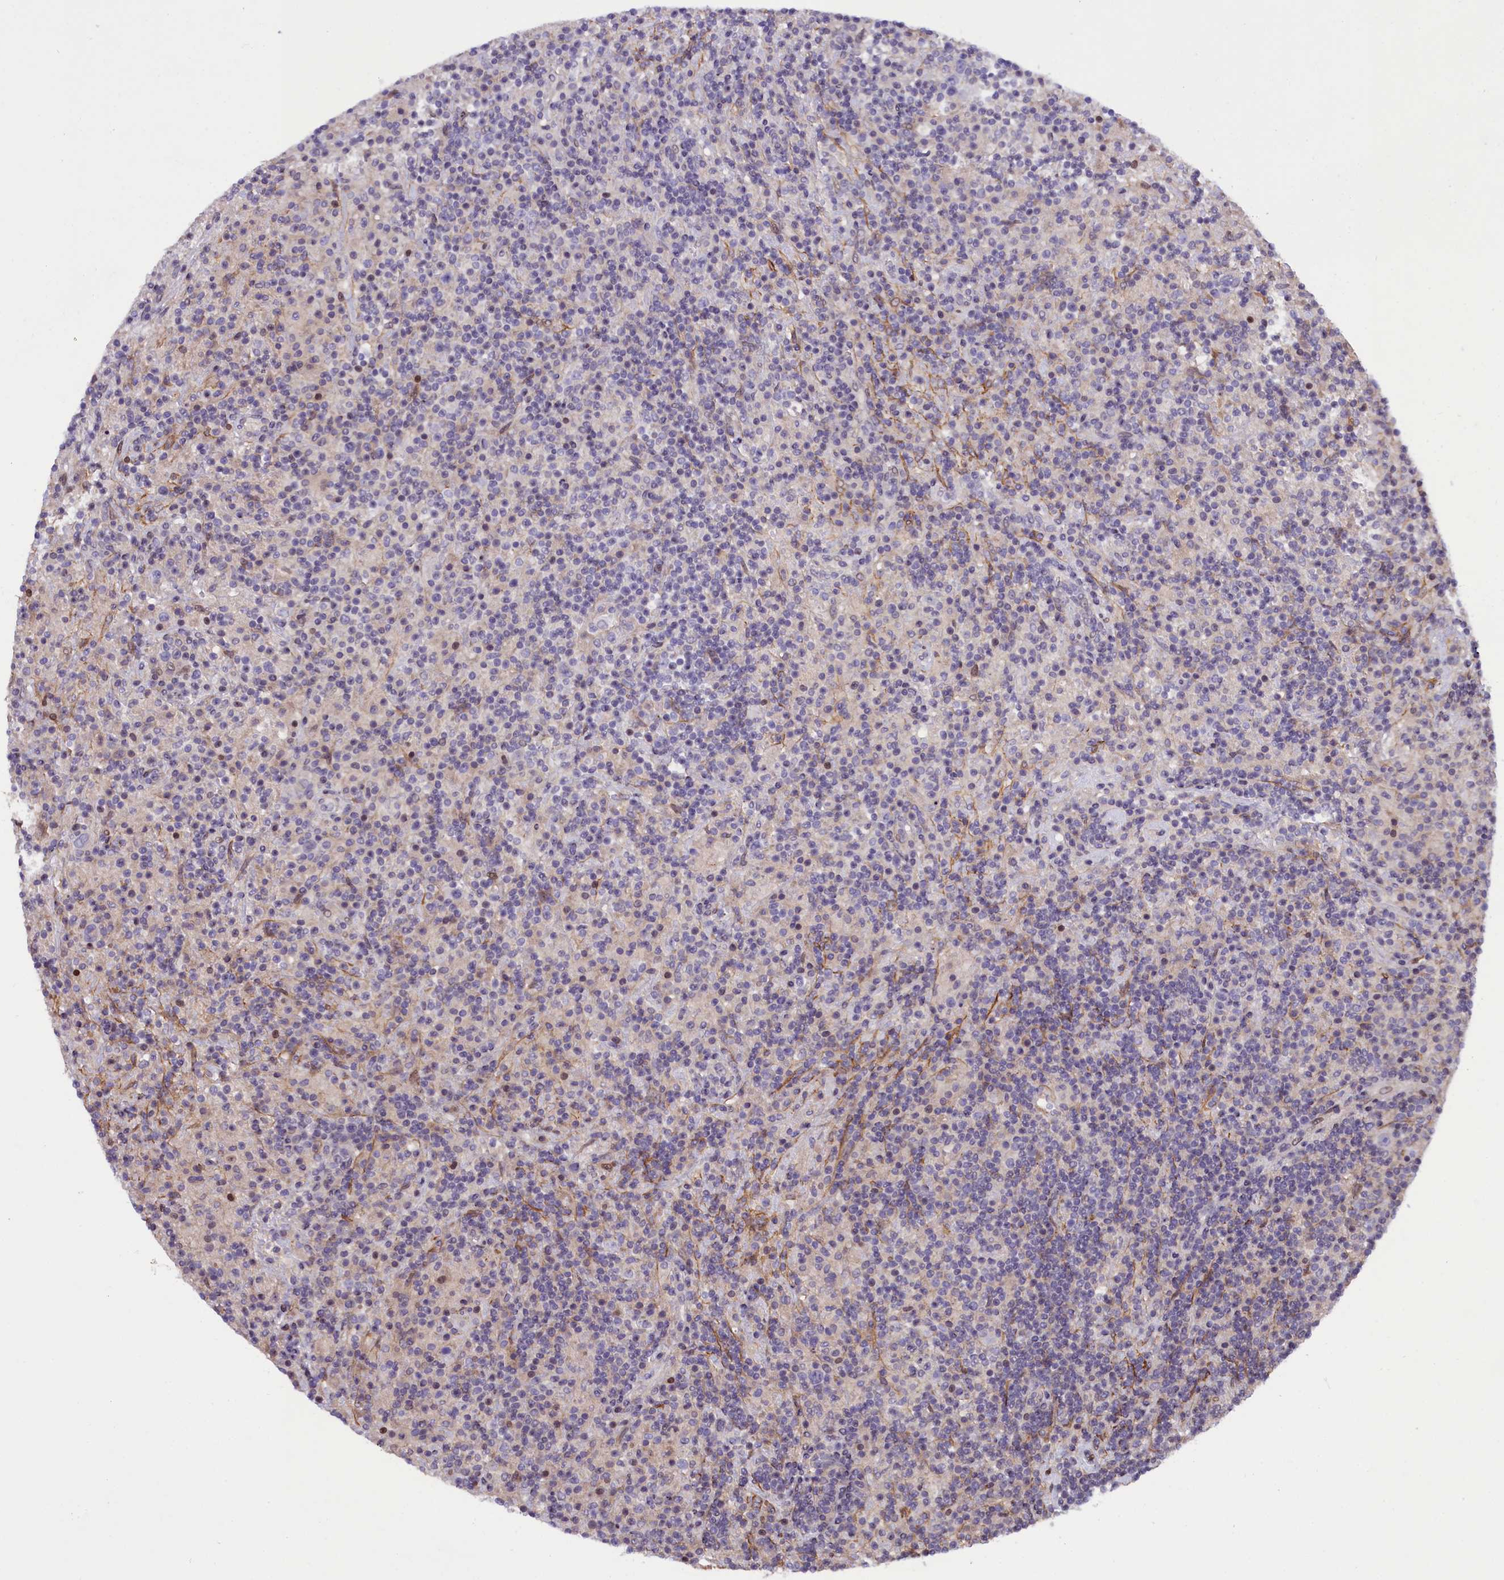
{"staining": {"intensity": "negative", "quantity": "none", "location": "none"}, "tissue": "lymphoma", "cell_type": "Tumor cells", "image_type": "cancer", "snomed": [{"axis": "morphology", "description": "Hodgkin's disease, NOS"}, {"axis": "topography", "description": "Lymph node"}], "caption": "This is an IHC histopathology image of human lymphoma. There is no expression in tumor cells.", "gene": "MAN2C1", "patient": {"sex": "male", "age": 70}}